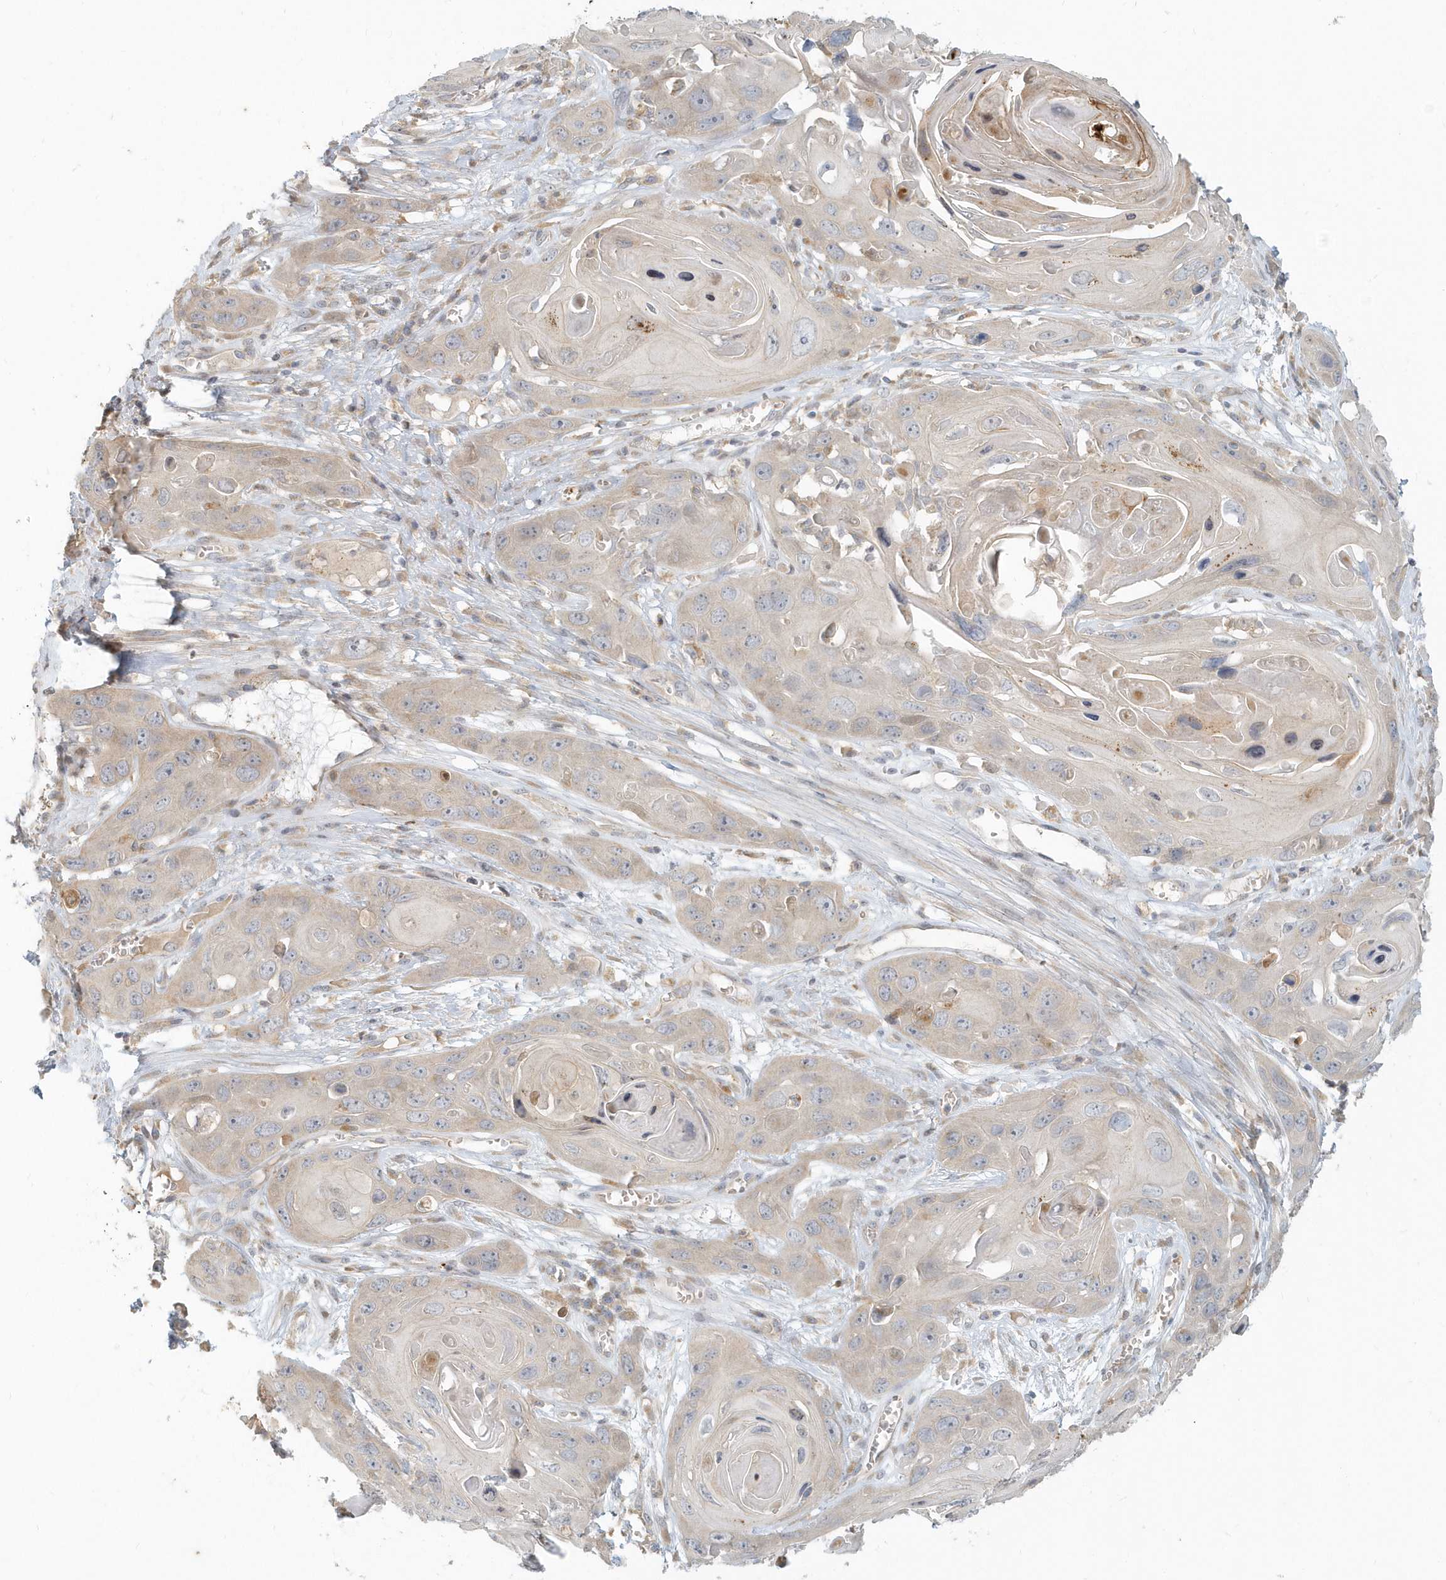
{"staining": {"intensity": "weak", "quantity": "25%-75%", "location": "cytoplasmic/membranous"}, "tissue": "skin cancer", "cell_type": "Tumor cells", "image_type": "cancer", "snomed": [{"axis": "morphology", "description": "Squamous cell carcinoma, NOS"}, {"axis": "topography", "description": "Skin"}], "caption": "Squamous cell carcinoma (skin) stained with IHC exhibits weak cytoplasmic/membranous staining in approximately 25%-75% of tumor cells. (DAB (3,3'-diaminobenzidine) IHC, brown staining for protein, blue staining for nuclei).", "gene": "NAPB", "patient": {"sex": "male", "age": 55}}